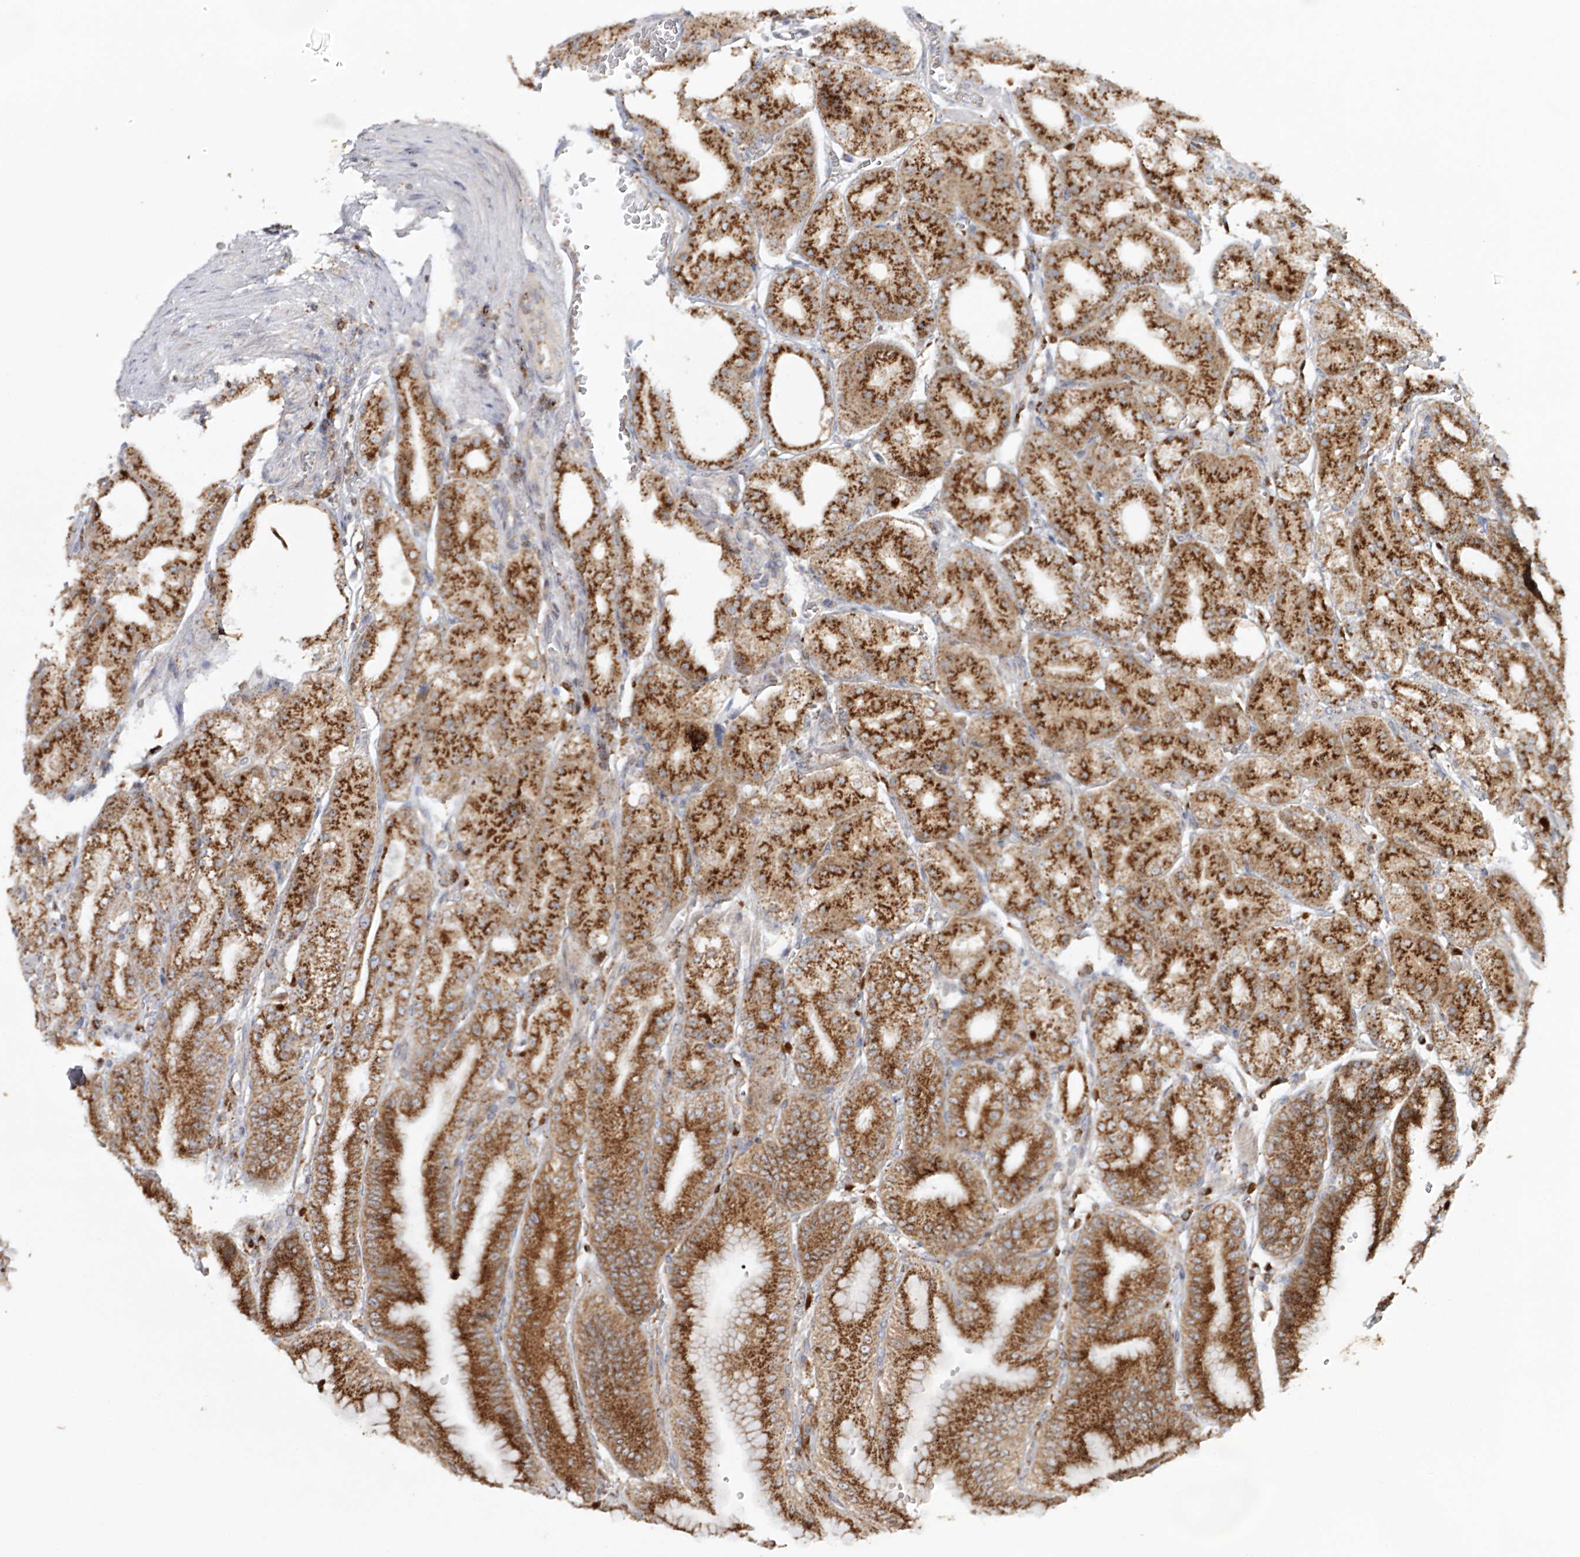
{"staining": {"intensity": "strong", "quantity": ">75%", "location": "cytoplasmic/membranous"}, "tissue": "stomach", "cell_type": "Glandular cells", "image_type": "normal", "snomed": [{"axis": "morphology", "description": "Normal tissue, NOS"}, {"axis": "topography", "description": "Stomach, lower"}], "caption": "The photomicrograph shows immunohistochemical staining of normal stomach. There is strong cytoplasmic/membranous positivity is appreciated in about >75% of glandular cells. (Stains: DAB (3,3'-diaminobenzidine) in brown, nuclei in blue, Microscopy: brightfield microscopy at high magnification).", "gene": "ARCN1", "patient": {"sex": "male", "age": 71}}